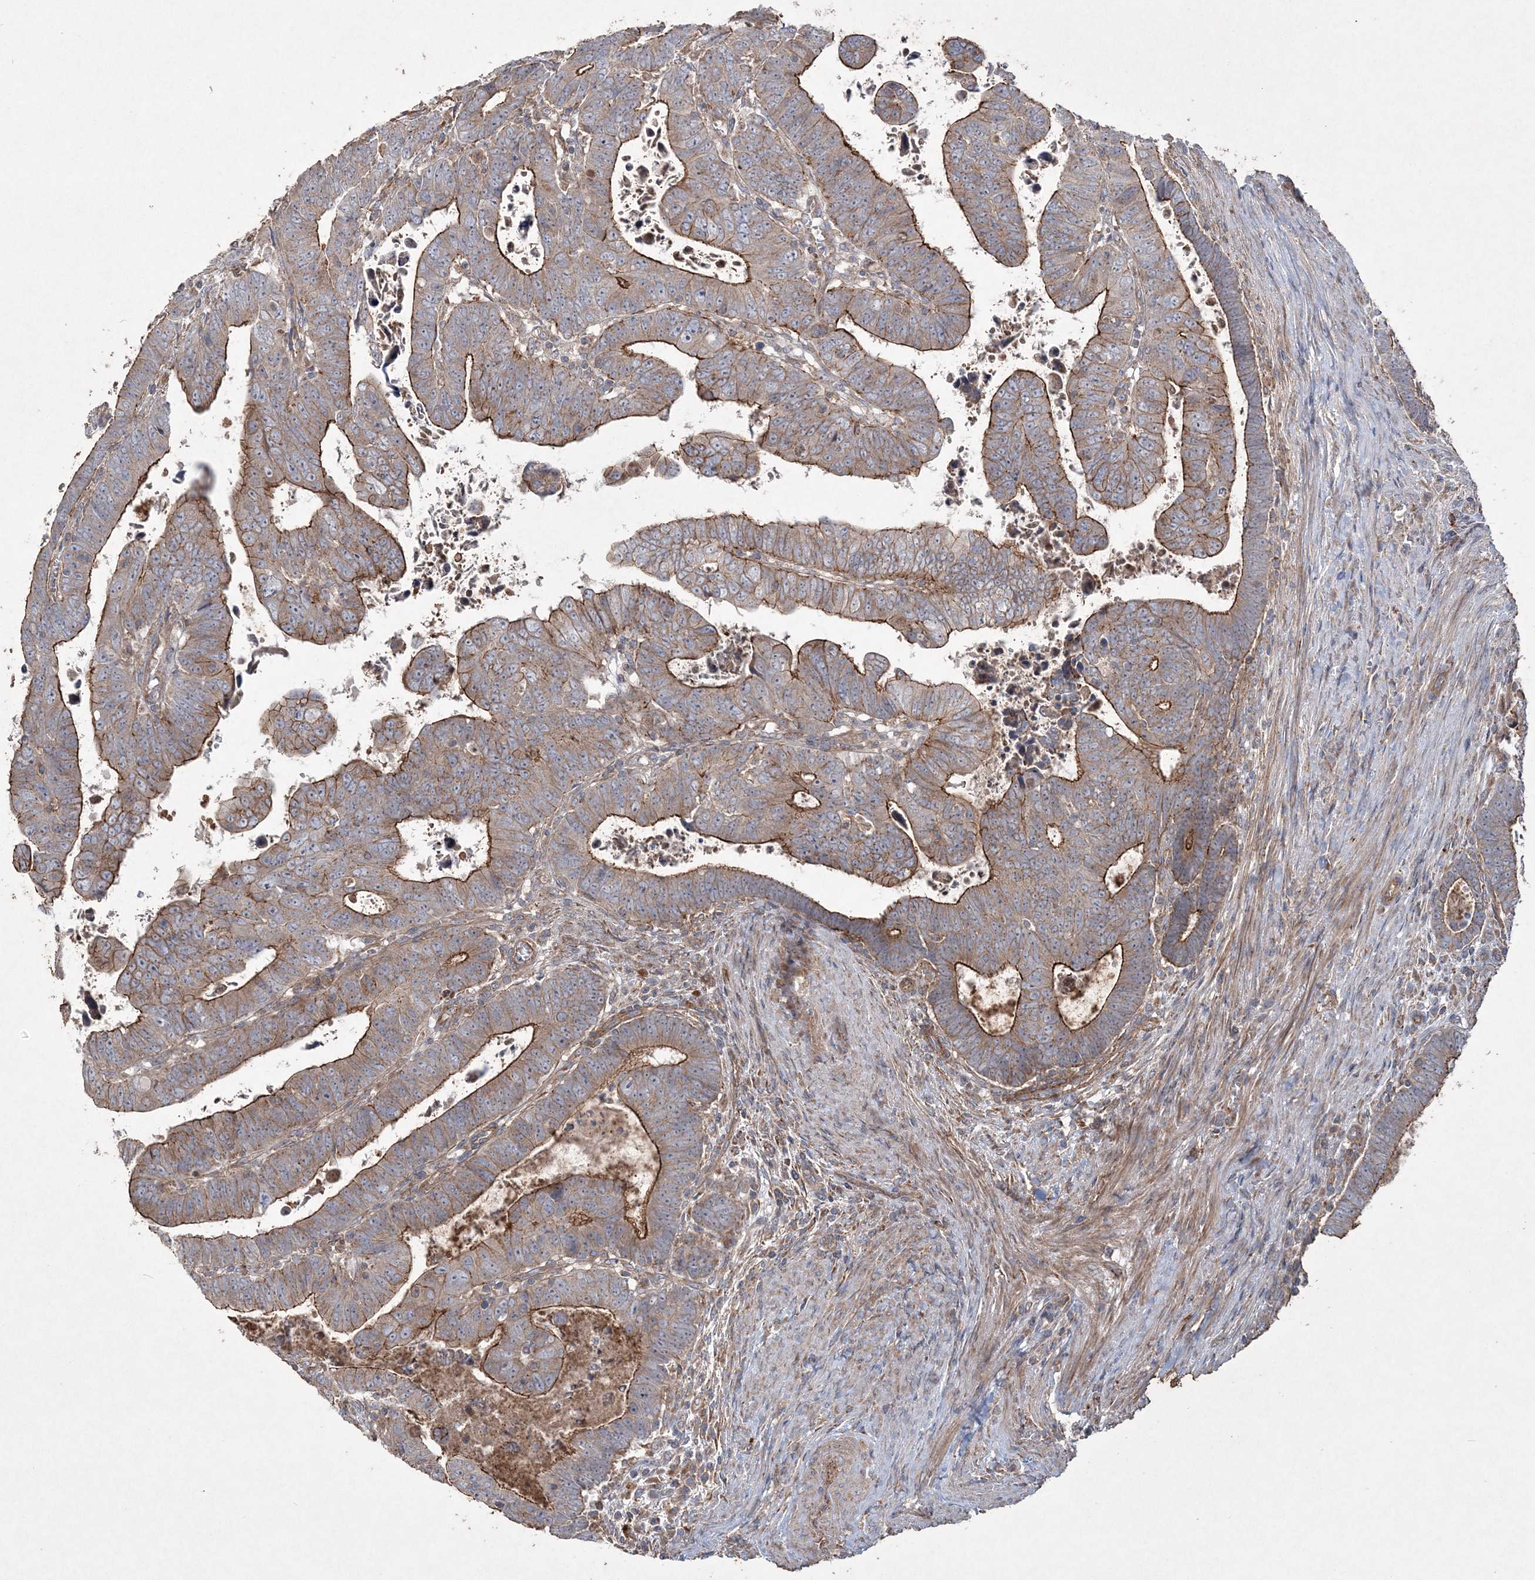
{"staining": {"intensity": "strong", "quantity": "25%-75%", "location": "cytoplasmic/membranous"}, "tissue": "colorectal cancer", "cell_type": "Tumor cells", "image_type": "cancer", "snomed": [{"axis": "morphology", "description": "Normal tissue, NOS"}, {"axis": "morphology", "description": "Adenocarcinoma, NOS"}, {"axis": "topography", "description": "Rectum"}], "caption": "Immunohistochemistry image of neoplastic tissue: colorectal adenocarcinoma stained using IHC shows high levels of strong protein expression localized specifically in the cytoplasmic/membranous of tumor cells, appearing as a cytoplasmic/membranous brown color.", "gene": "TTC7A", "patient": {"sex": "female", "age": 65}}